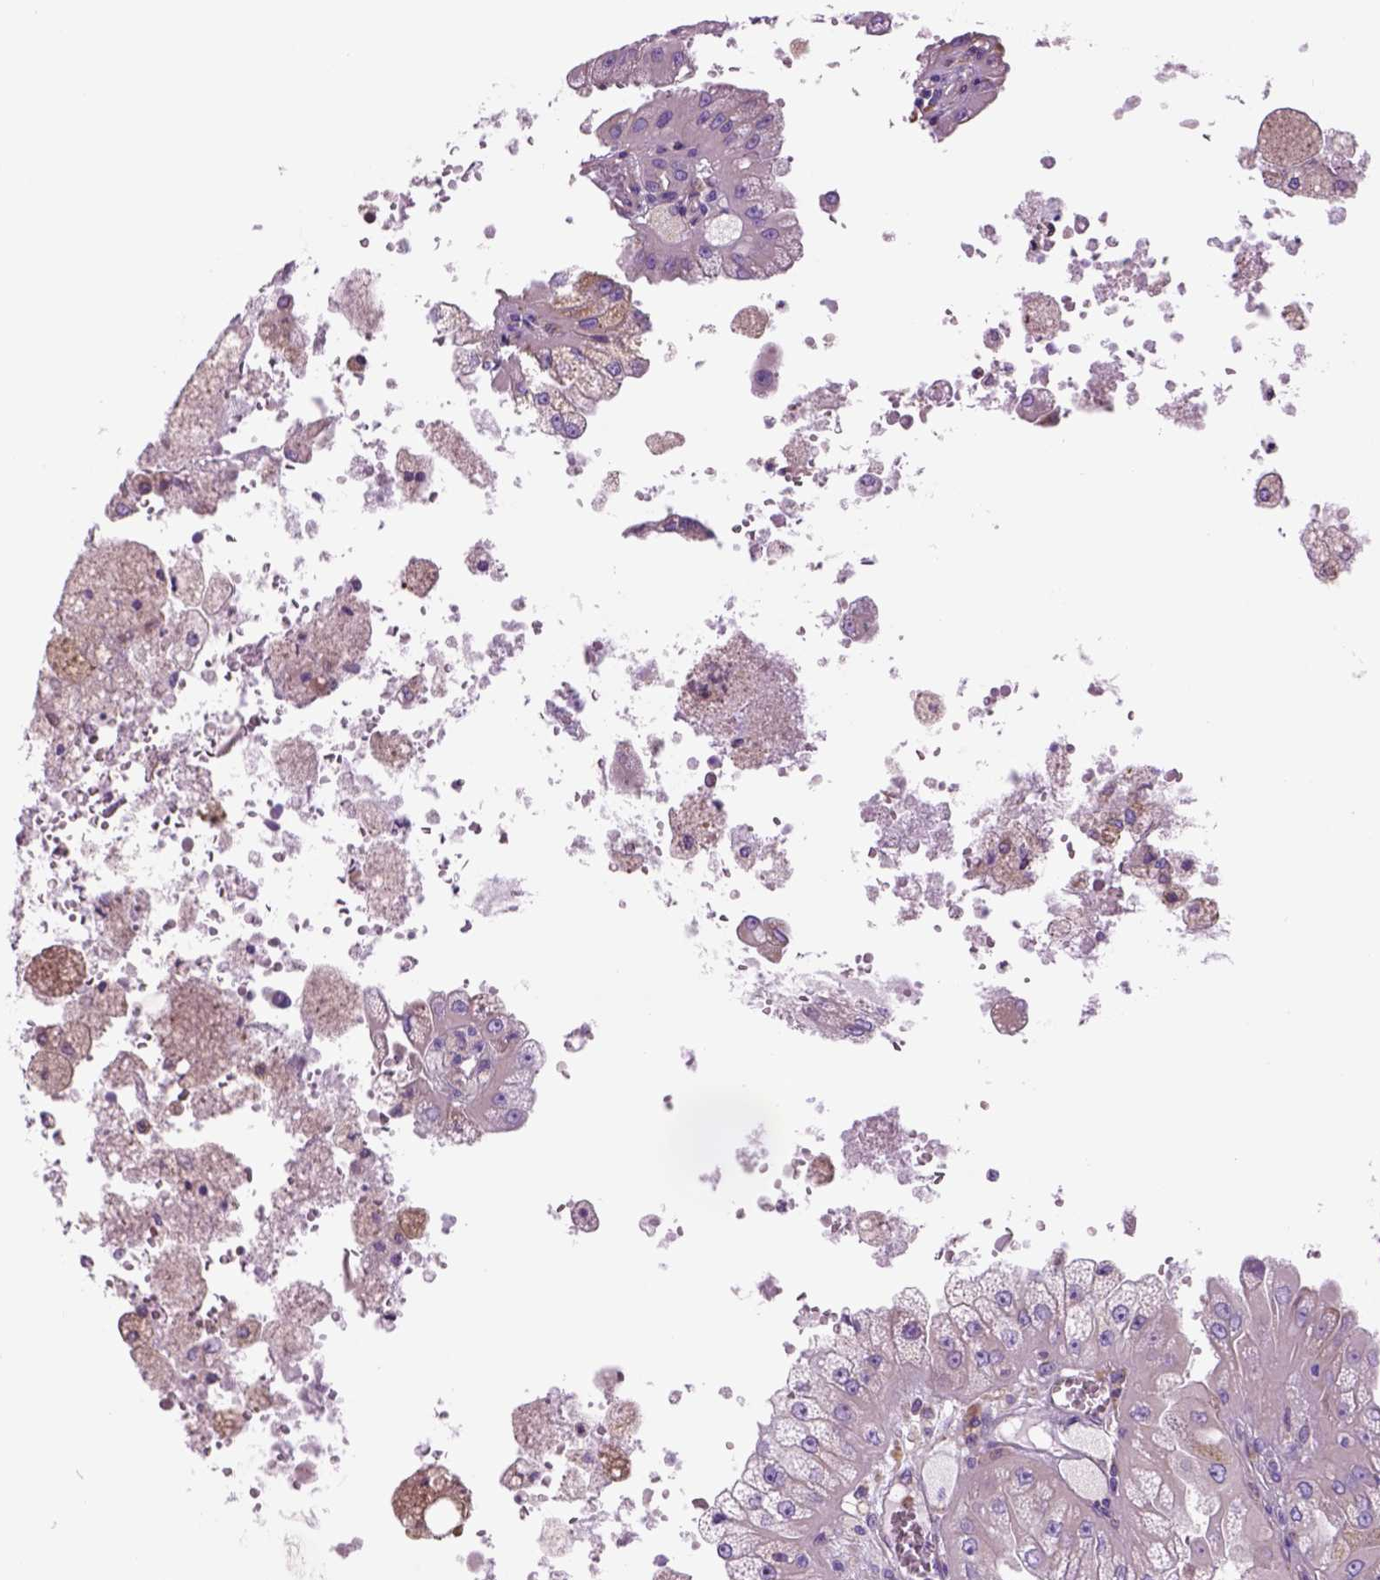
{"staining": {"intensity": "weak", "quantity": "<25%", "location": "cytoplasmic/membranous"}, "tissue": "renal cancer", "cell_type": "Tumor cells", "image_type": "cancer", "snomed": [{"axis": "morphology", "description": "Adenocarcinoma, NOS"}, {"axis": "topography", "description": "Kidney"}], "caption": "The immunohistochemistry (IHC) histopathology image has no significant expression in tumor cells of renal cancer tissue.", "gene": "PIAS3", "patient": {"sex": "male", "age": 58}}